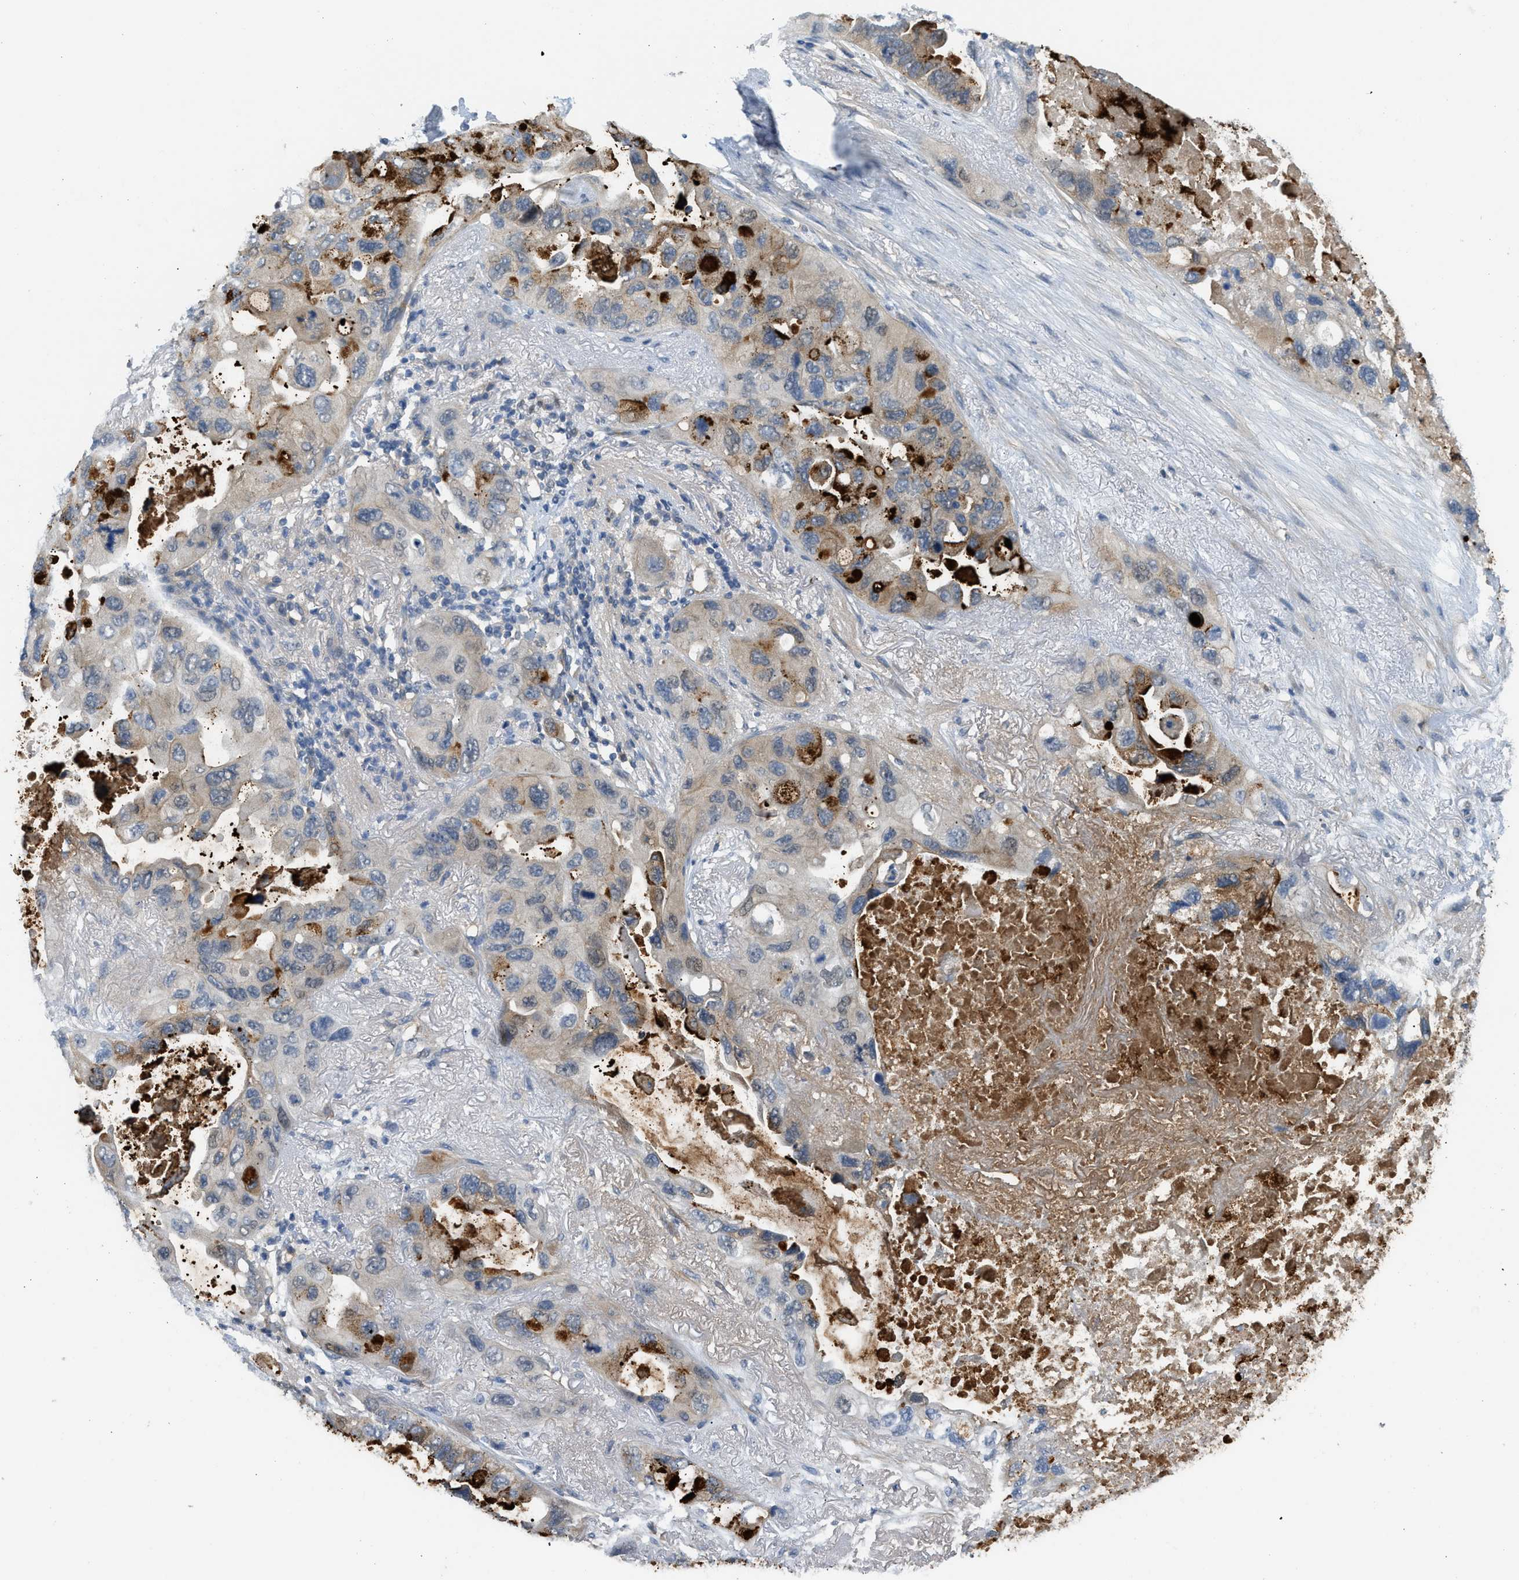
{"staining": {"intensity": "strong", "quantity": "<25%", "location": "cytoplasmic/membranous"}, "tissue": "lung cancer", "cell_type": "Tumor cells", "image_type": "cancer", "snomed": [{"axis": "morphology", "description": "Squamous cell carcinoma, NOS"}, {"axis": "topography", "description": "Lung"}], "caption": "Immunohistochemistry staining of squamous cell carcinoma (lung), which shows medium levels of strong cytoplasmic/membranous staining in about <25% of tumor cells indicating strong cytoplasmic/membranous protein expression. The staining was performed using DAB (3,3'-diaminobenzidine) (brown) for protein detection and nuclei were counterstained in hematoxylin (blue).", "gene": "RHBDF2", "patient": {"sex": "female", "age": 73}}